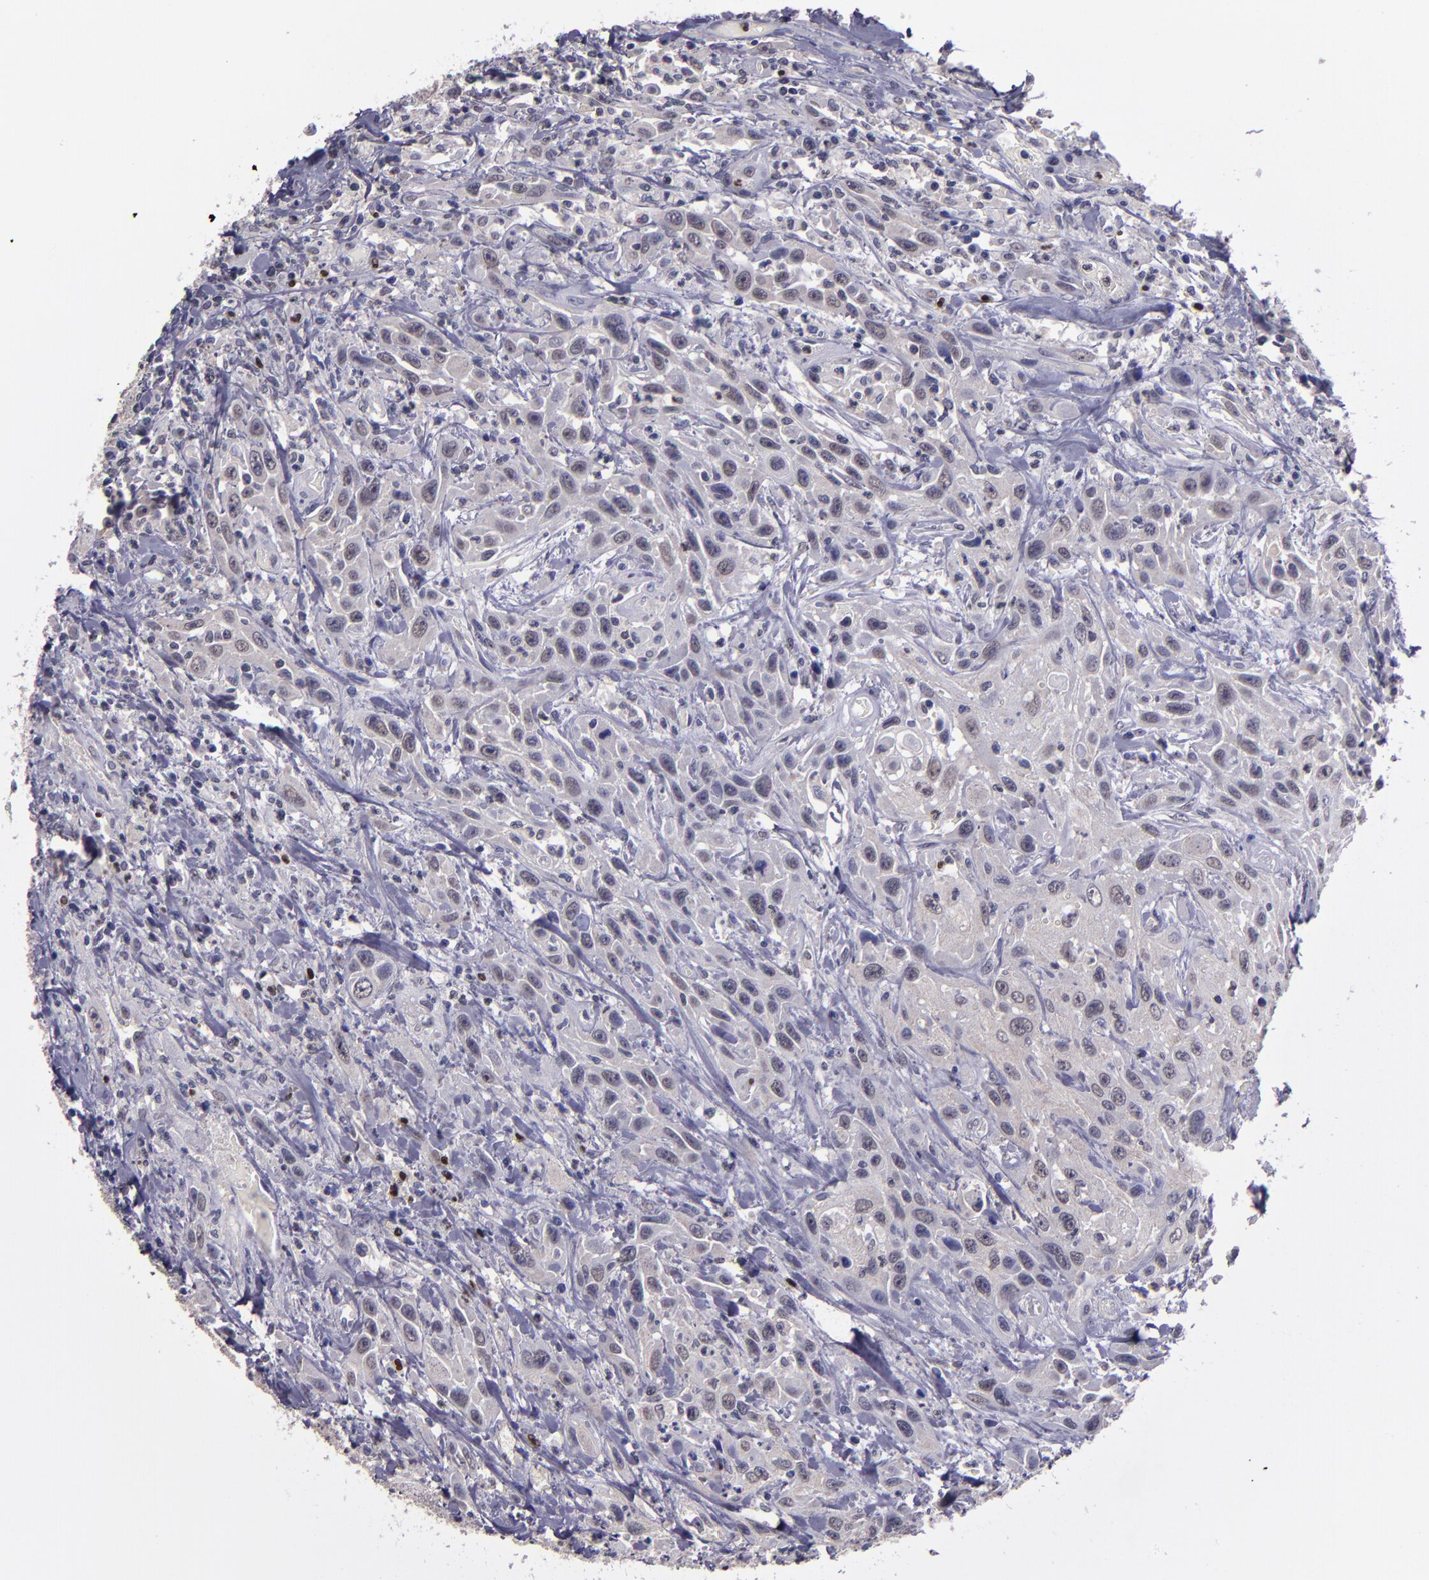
{"staining": {"intensity": "negative", "quantity": "none", "location": "none"}, "tissue": "urothelial cancer", "cell_type": "Tumor cells", "image_type": "cancer", "snomed": [{"axis": "morphology", "description": "Urothelial carcinoma, High grade"}, {"axis": "topography", "description": "Urinary bladder"}], "caption": "Immunohistochemistry (IHC) image of neoplastic tissue: urothelial carcinoma (high-grade) stained with DAB (3,3'-diaminobenzidine) reveals no significant protein positivity in tumor cells.", "gene": "CEBPE", "patient": {"sex": "female", "age": 84}}